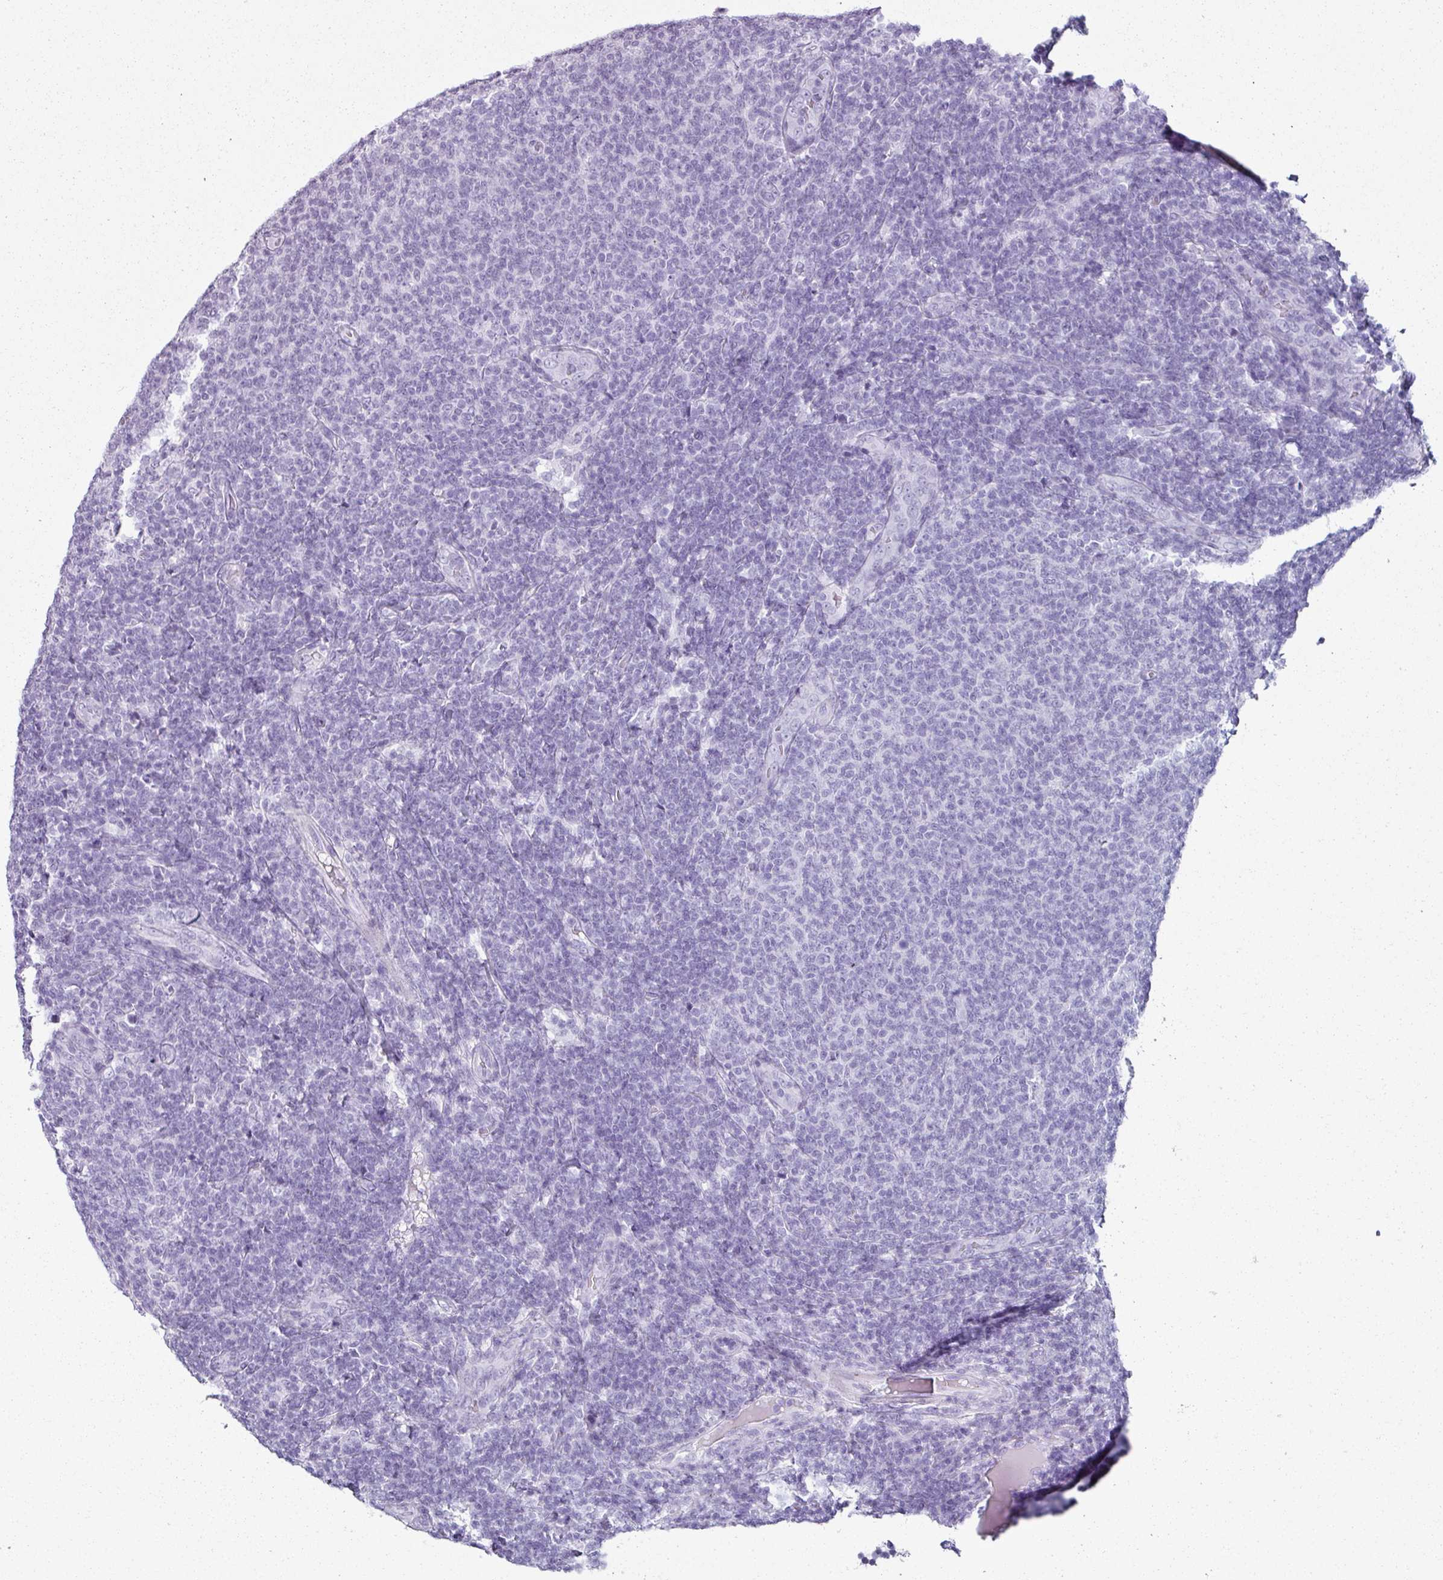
{"staining": {"intensity": "negative", "quantity": "none", "location": "none"}, "tissue": "lymphoma", "cell_type": "Tumor cells", "image_type": "cancer", "snomed": [{"axis": "morphology", "description": "Malignant lymphoma, non-Hodgkin's type, Low grade"}, {"axis": "topography", "description": "Lymph node"}], "caption": "Tumor cells show no significant positivity in lymphoma.", "gene": "SCT", "patient": {"sex": "male", "age": 66}}